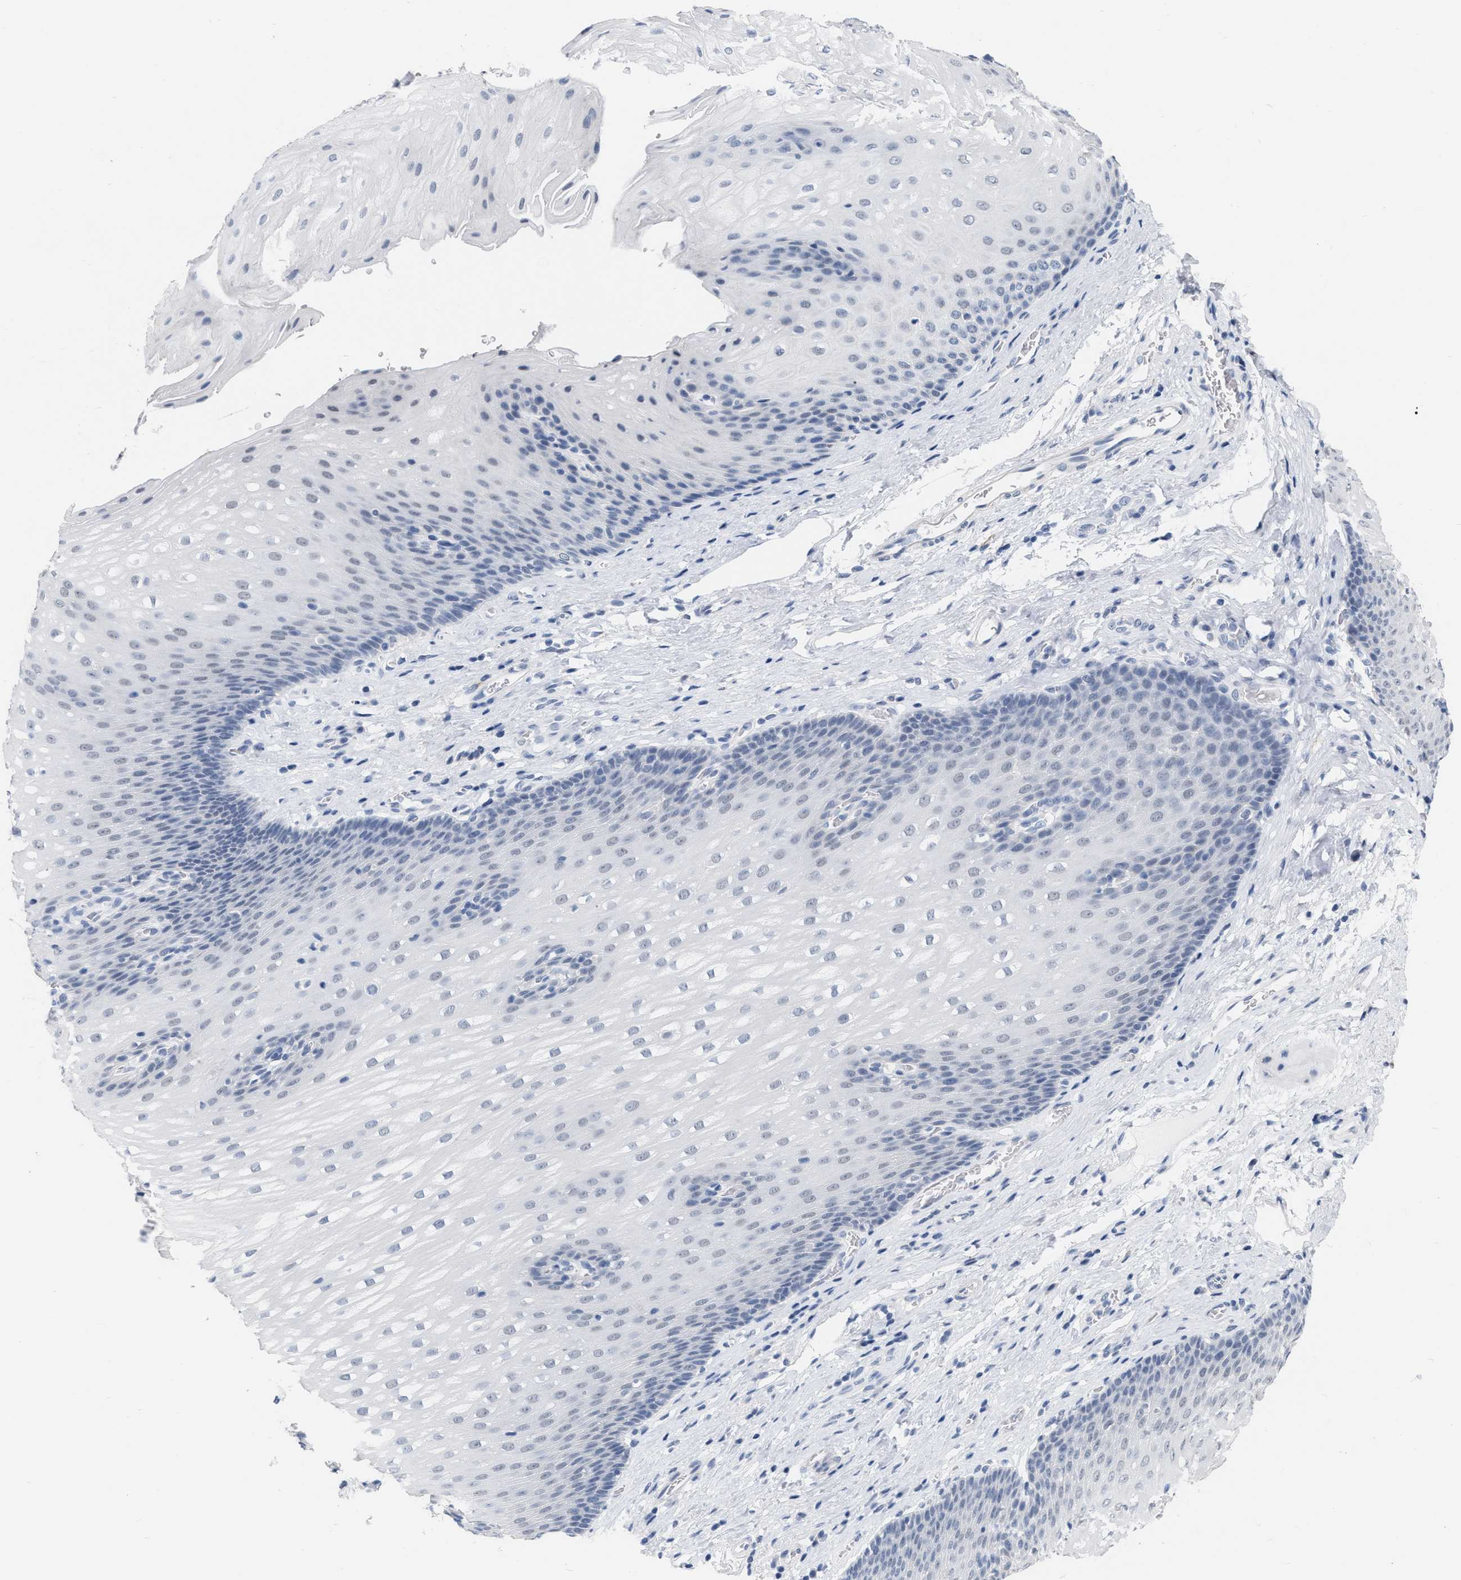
{"staining": {"intensity": "negative", "quantity": "none", "location": "none"}, "tissue": "esophagus", "cell_type": "Squamous epithelial cells", "image_type": "normal", "snomed": [{"axis": "morphology", "description": "Normal tissue, NOS"}, {"axis": "topography", "description": "Esophagus"}], "caption": "Immunohistochemistry photomicrograph of unremarkable esophagus: human esophagus stained with DAB (3,3'-diaminobenzidine) shows no significant protein staining in squamous epithelial cells.", "gene": "XIRP1", "patient": {"sex": "male", "age": 48}}